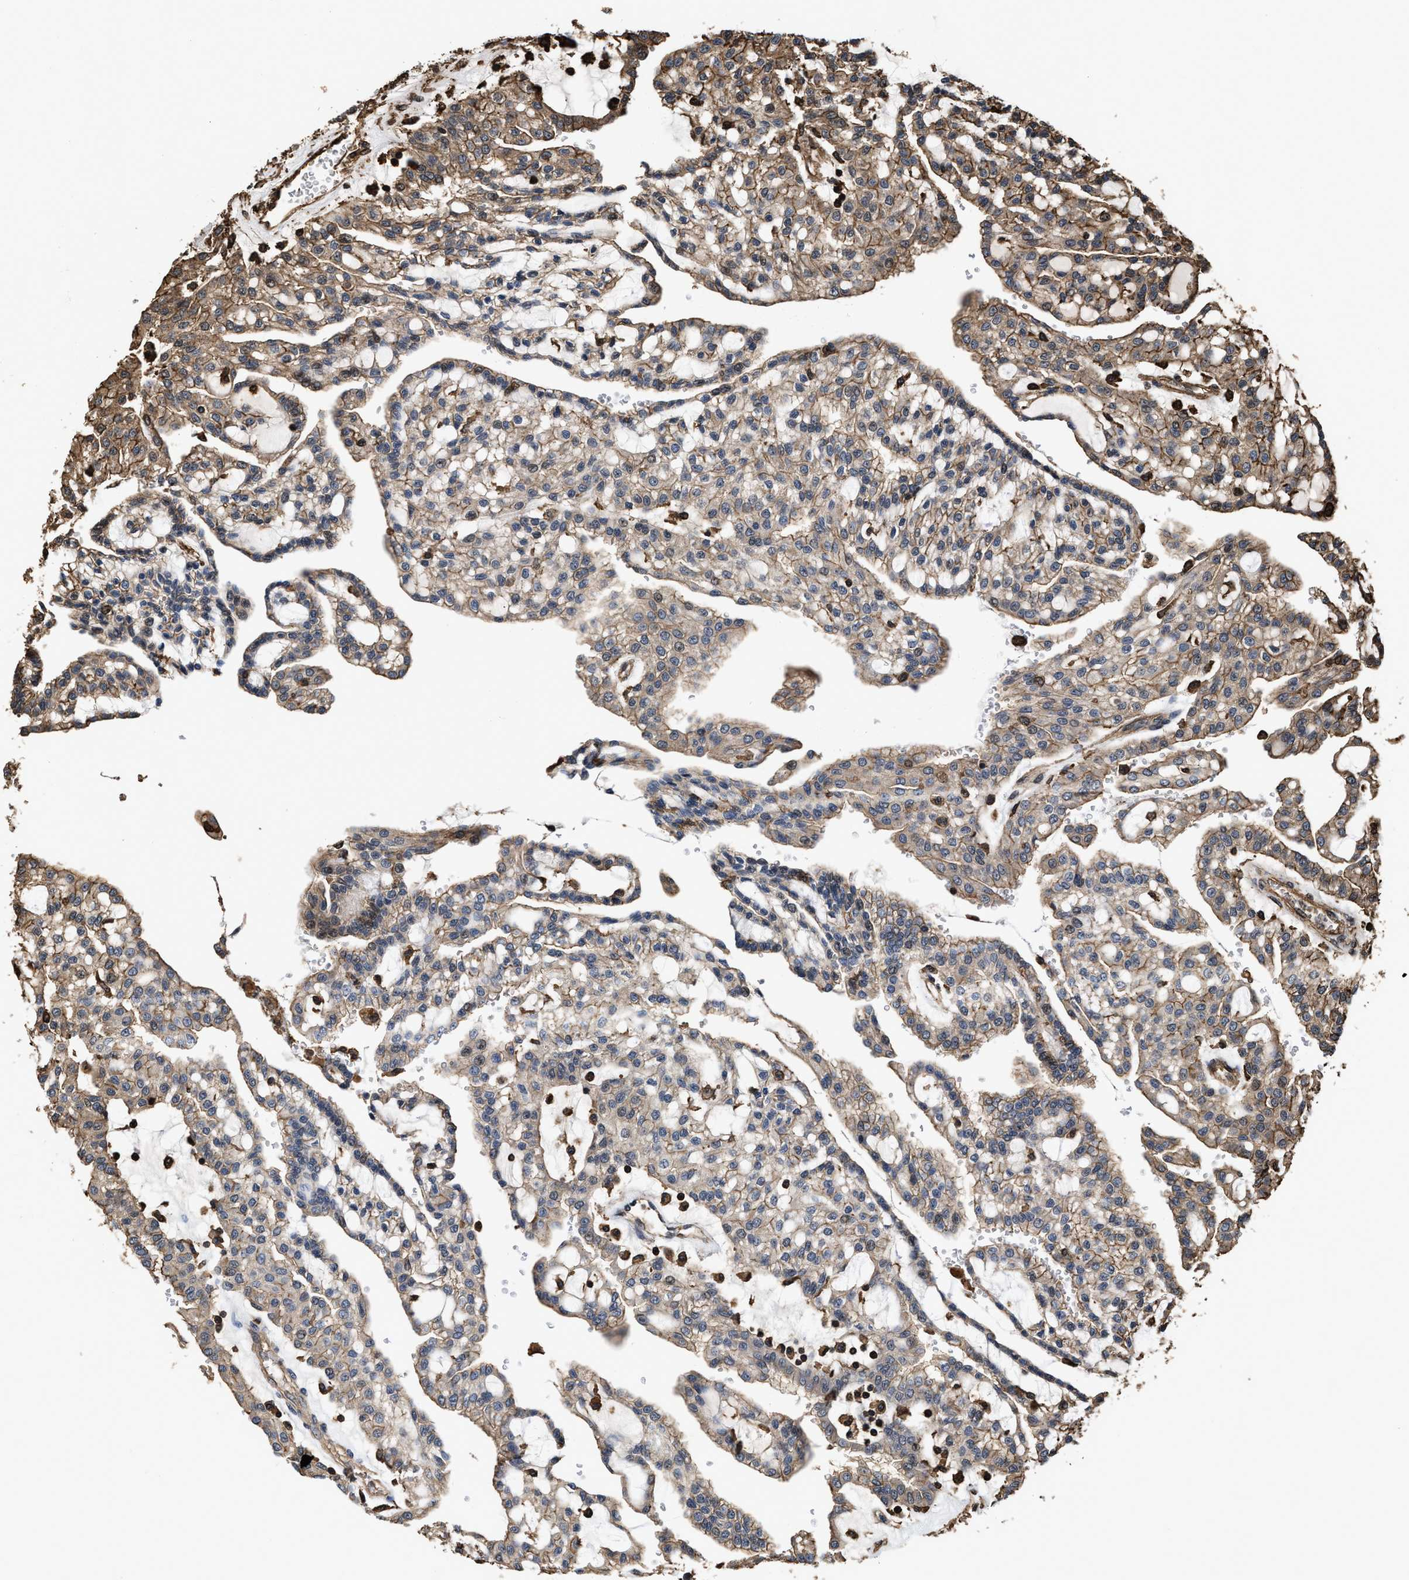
{"staining": {"intensity": "weak", "quantity": "25%-75%", "location": "cytoplasmic/membranous"}, "tissue": "renal cancer", "cell_type": "Tumor cells", "image_type": "cancer", "snomed": [{"axis": "morphology", "description": "Adenocarcinoma, NOS"}, {"axis": "topography", "description": "Kidney"}], "caption": "This is a histology image of immunohistochemistry (IHC) staining of renal cancer (adenocarcinoma), which shows weak staining in the cytoplasmic/membranous of tumor cells.", "gene": "KBTBD2", "patient": {"sex": "male", "age": 63}}